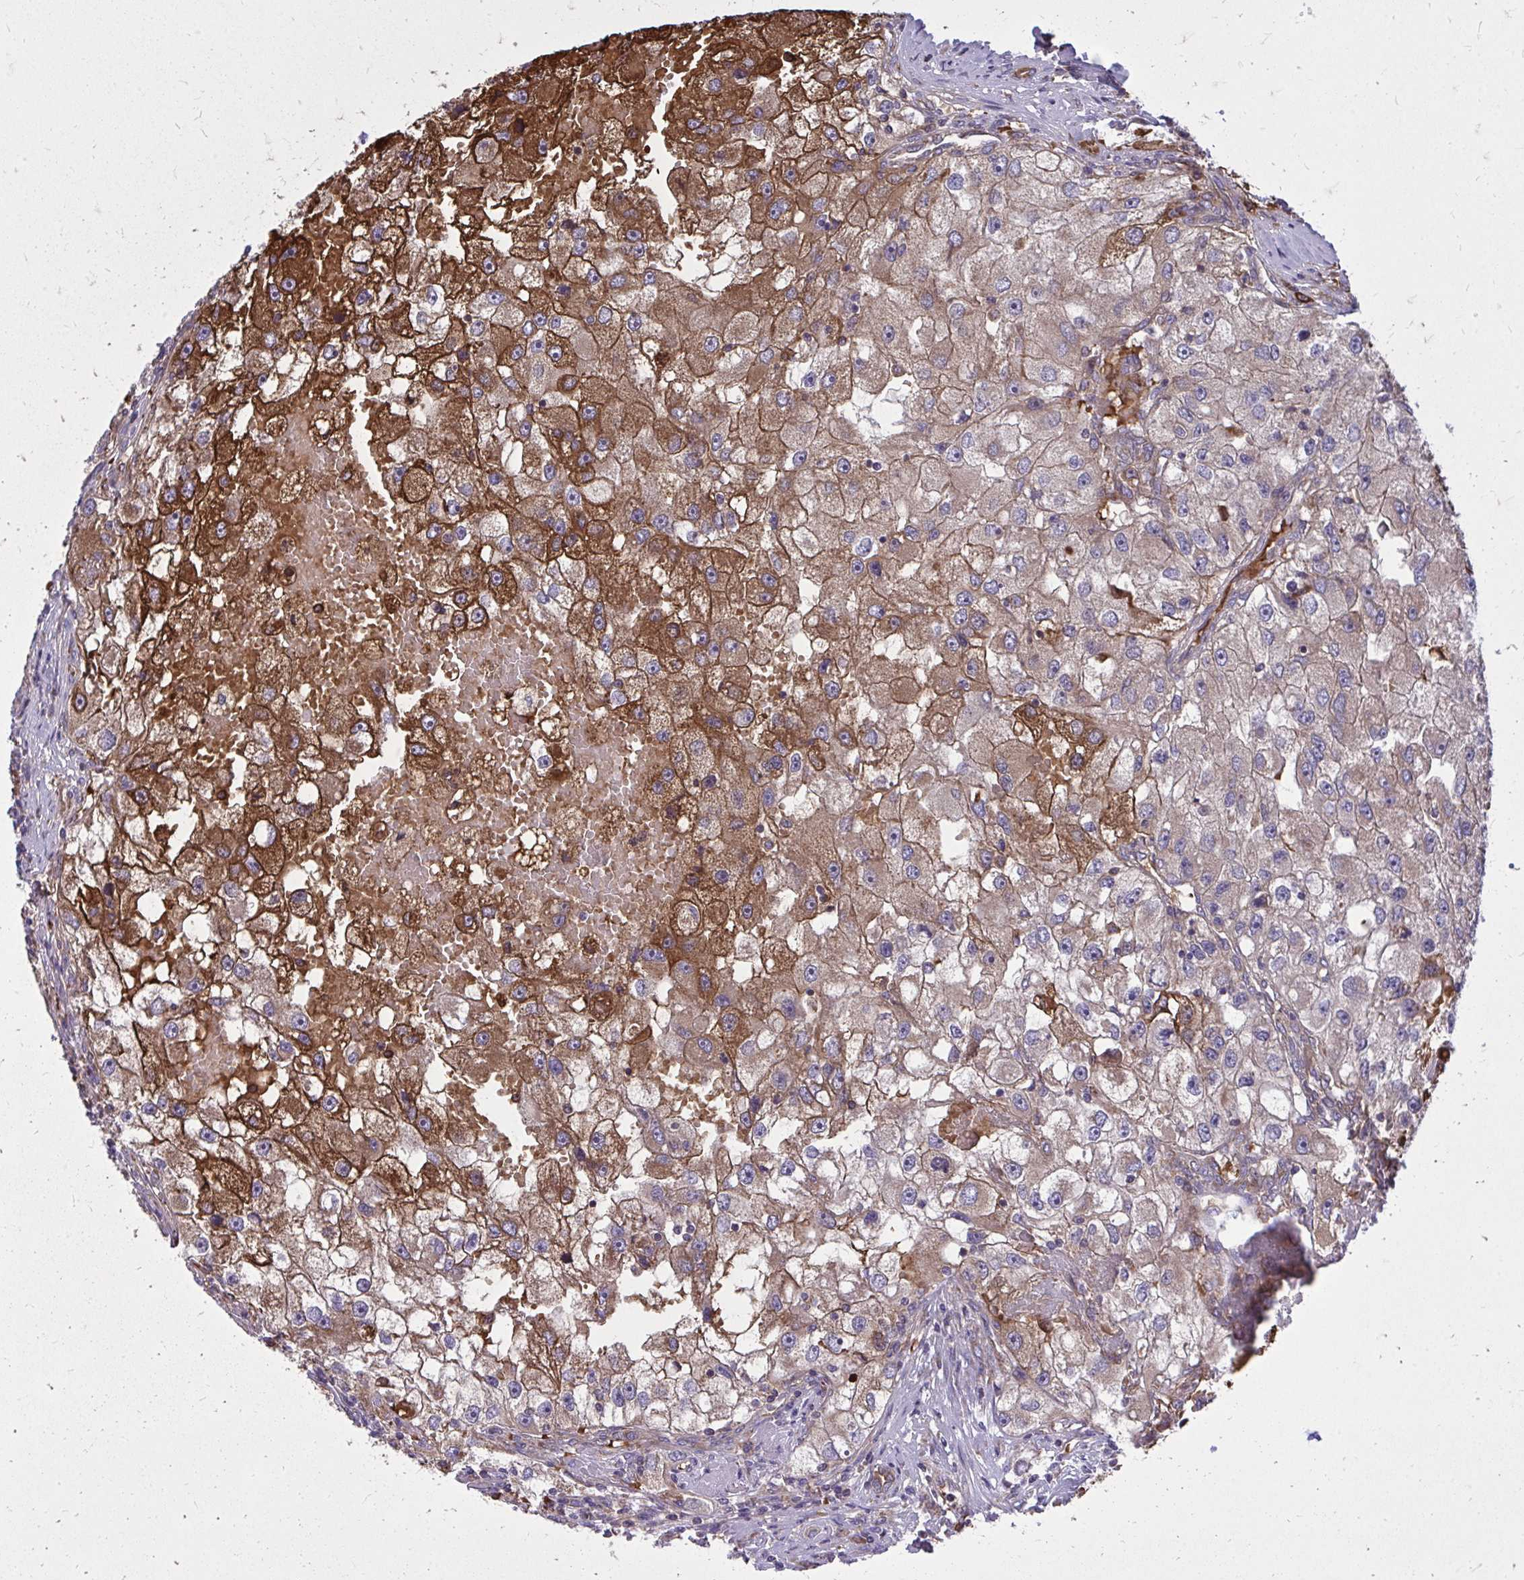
{"staining": {"intensity": "strong", "quantity": ">75%", "location": "cytoplasmic/membranous"}, "tissue": "renal cancer", "cell_type": "Tumor cells", "image_type": "cancer", "snomed": [{"axis": "morphology", "description": "Adenocarcinoma, NOS"}, {"axis": "topography", "description": "Kidney"}], "caption": "Approximately >75% of tumor cells in adenocarcinoma (renal) display strong cytoplasmic/membranous protein expression as visualized by brown immunohistochemical staining.", "gene": "PDK4", "patient": {"sex": "male", "age": 63}}